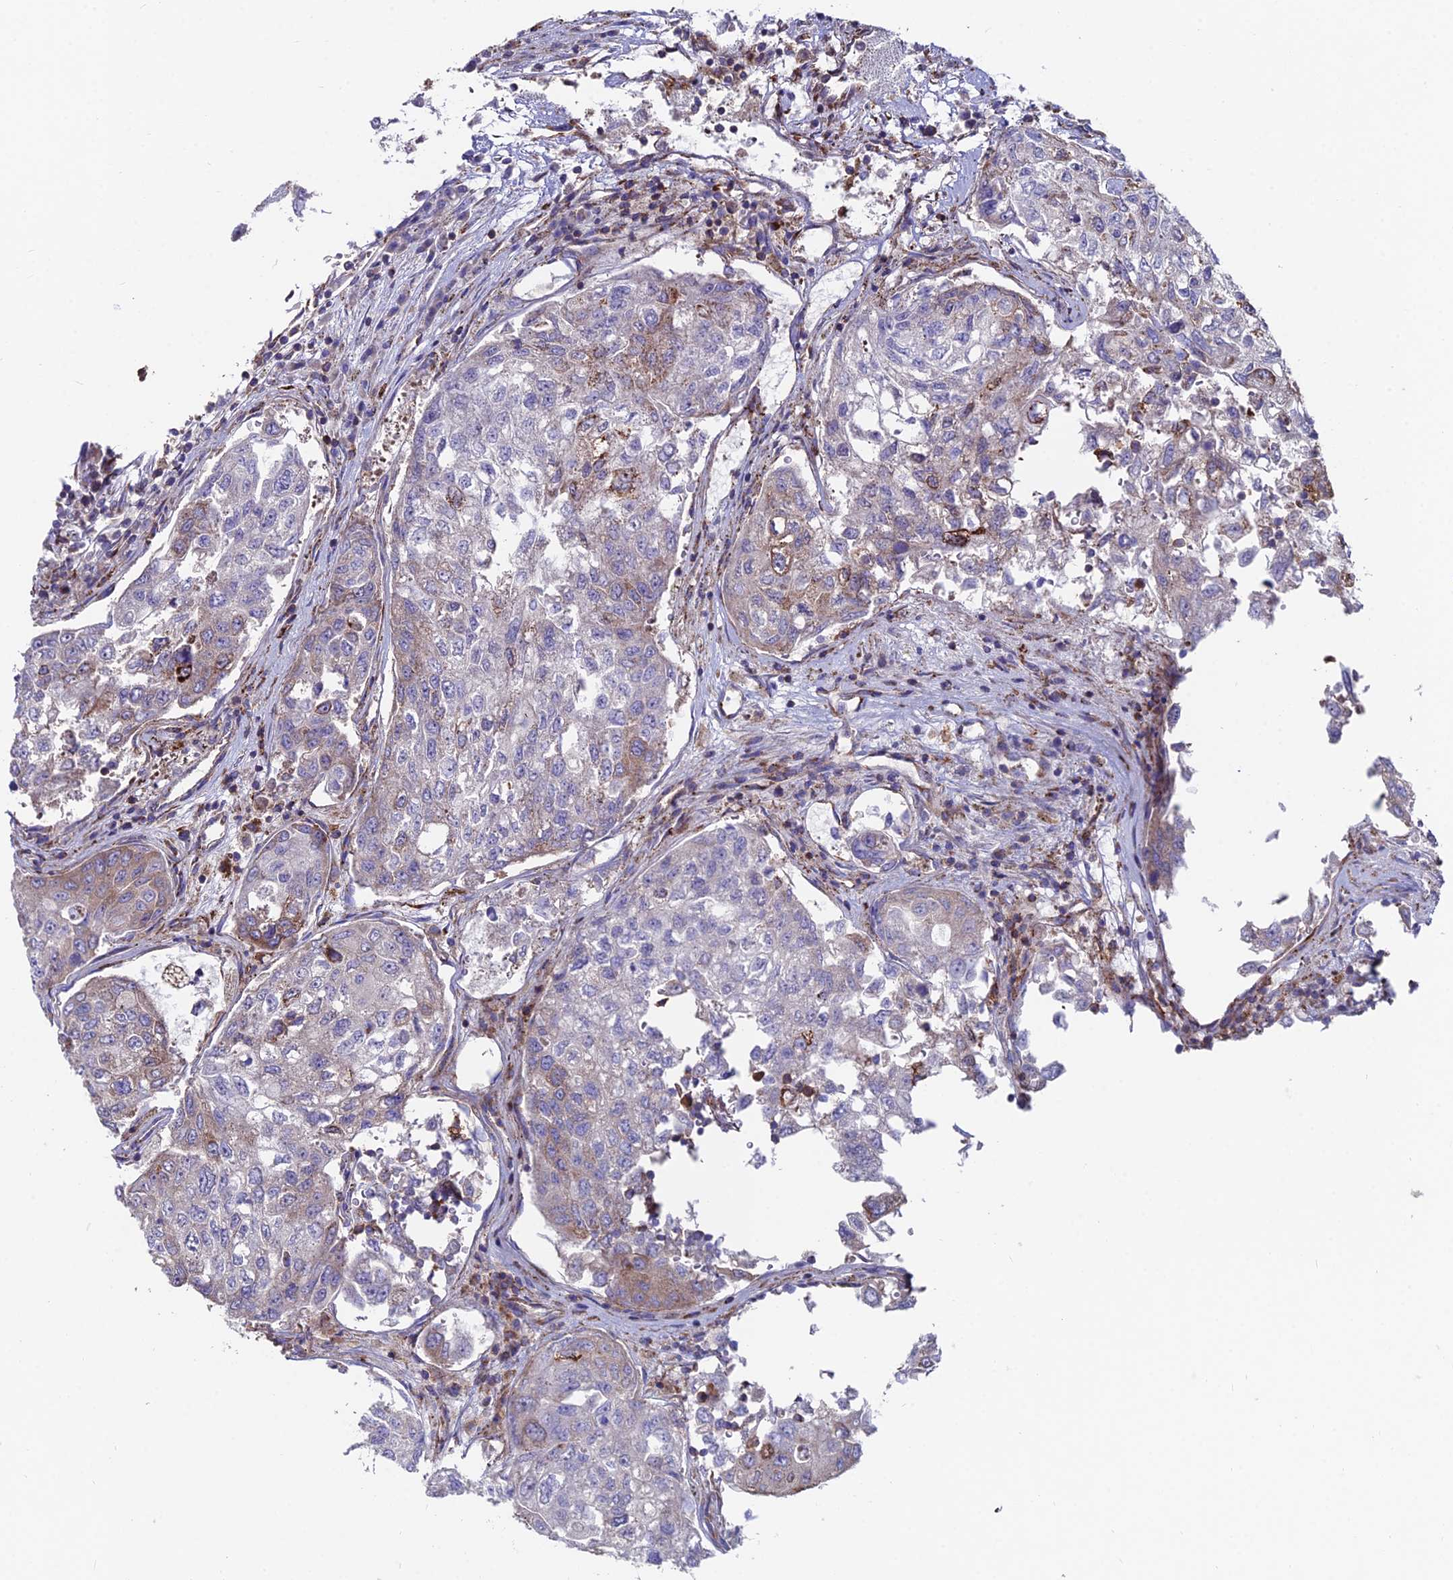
{"staining": {"intensity": "weak", "quantity": "<25%", "location": "cytoplasmic/membranous"}, "tissue": "urothelial cancer", "cell_type": "Tumor cells", "image_type": "cancer", "snomed": [{"axis": "morphology", "description": "Urothelial carcinoma, High grade"}, {"axis": "topography", "description": "Lymph node"}, {"axis": "topography", "description": "Urinary bladder"}], "caption": "DAB immunohistochemical staining of urothelial cancer displays no significant positivity in tumor cells.", "gene": "EIF3K", "patient": {"sex": "male", "age": 51}}